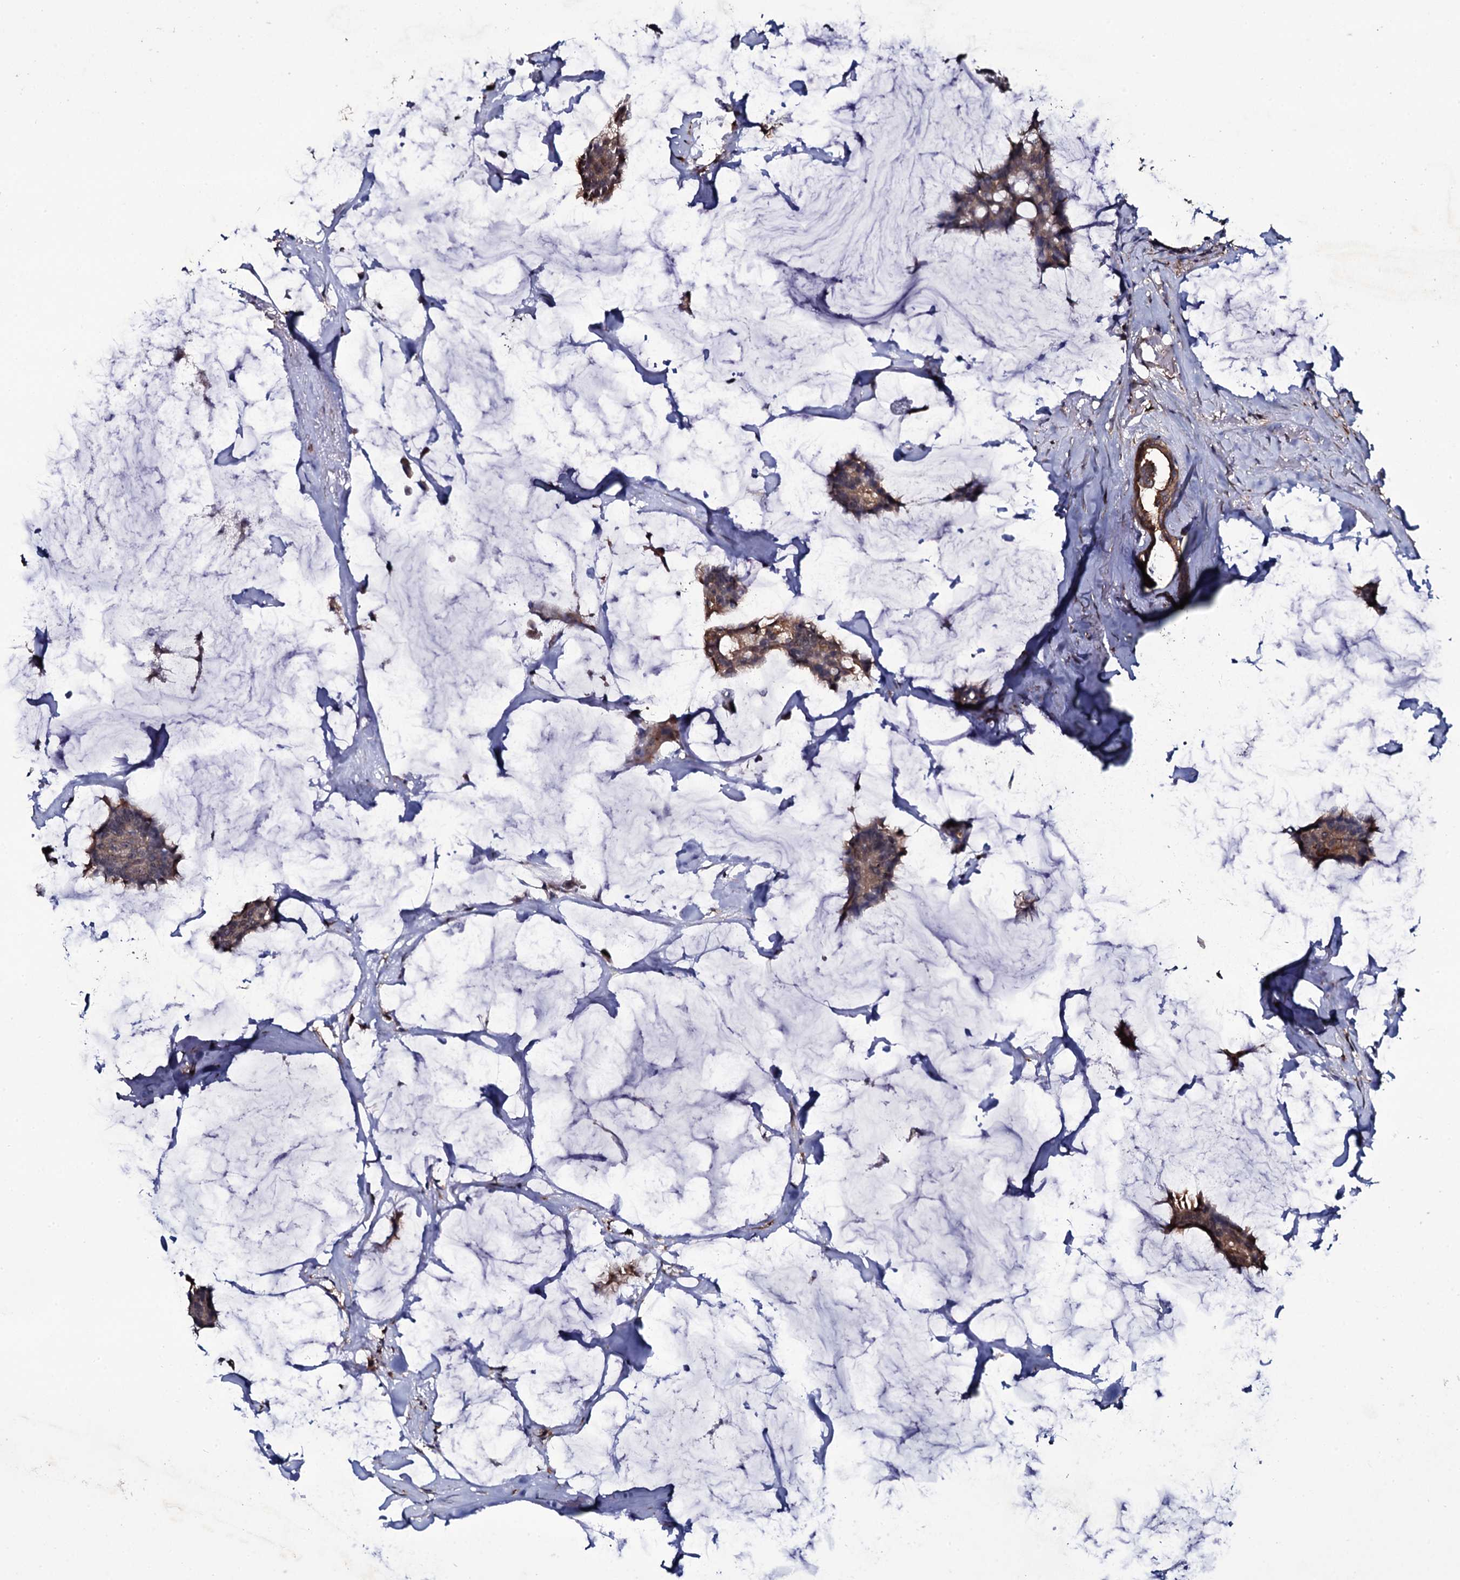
{"staining": {"intensity": "moderate", "quantity": ">75%", "location": "cytoplasmic/membranous"}, "tissue": "breast cancer", "cell_type": "Tumor cells", "image_type": "cancer", "snomed": [{"axis": "morphology", "description": "Duct carcinoma"}, {"axis": "topography", "description": "Breast"}], "caption": "Infiltrating ductal carcinoma (breast) stained for a protein (brown) shows moderate cytoplasmic/membranous positive expression in approximately >75% of tumor cells.", "gene": "CRYL1", "patient": {"sex": "female", "age": 93}}